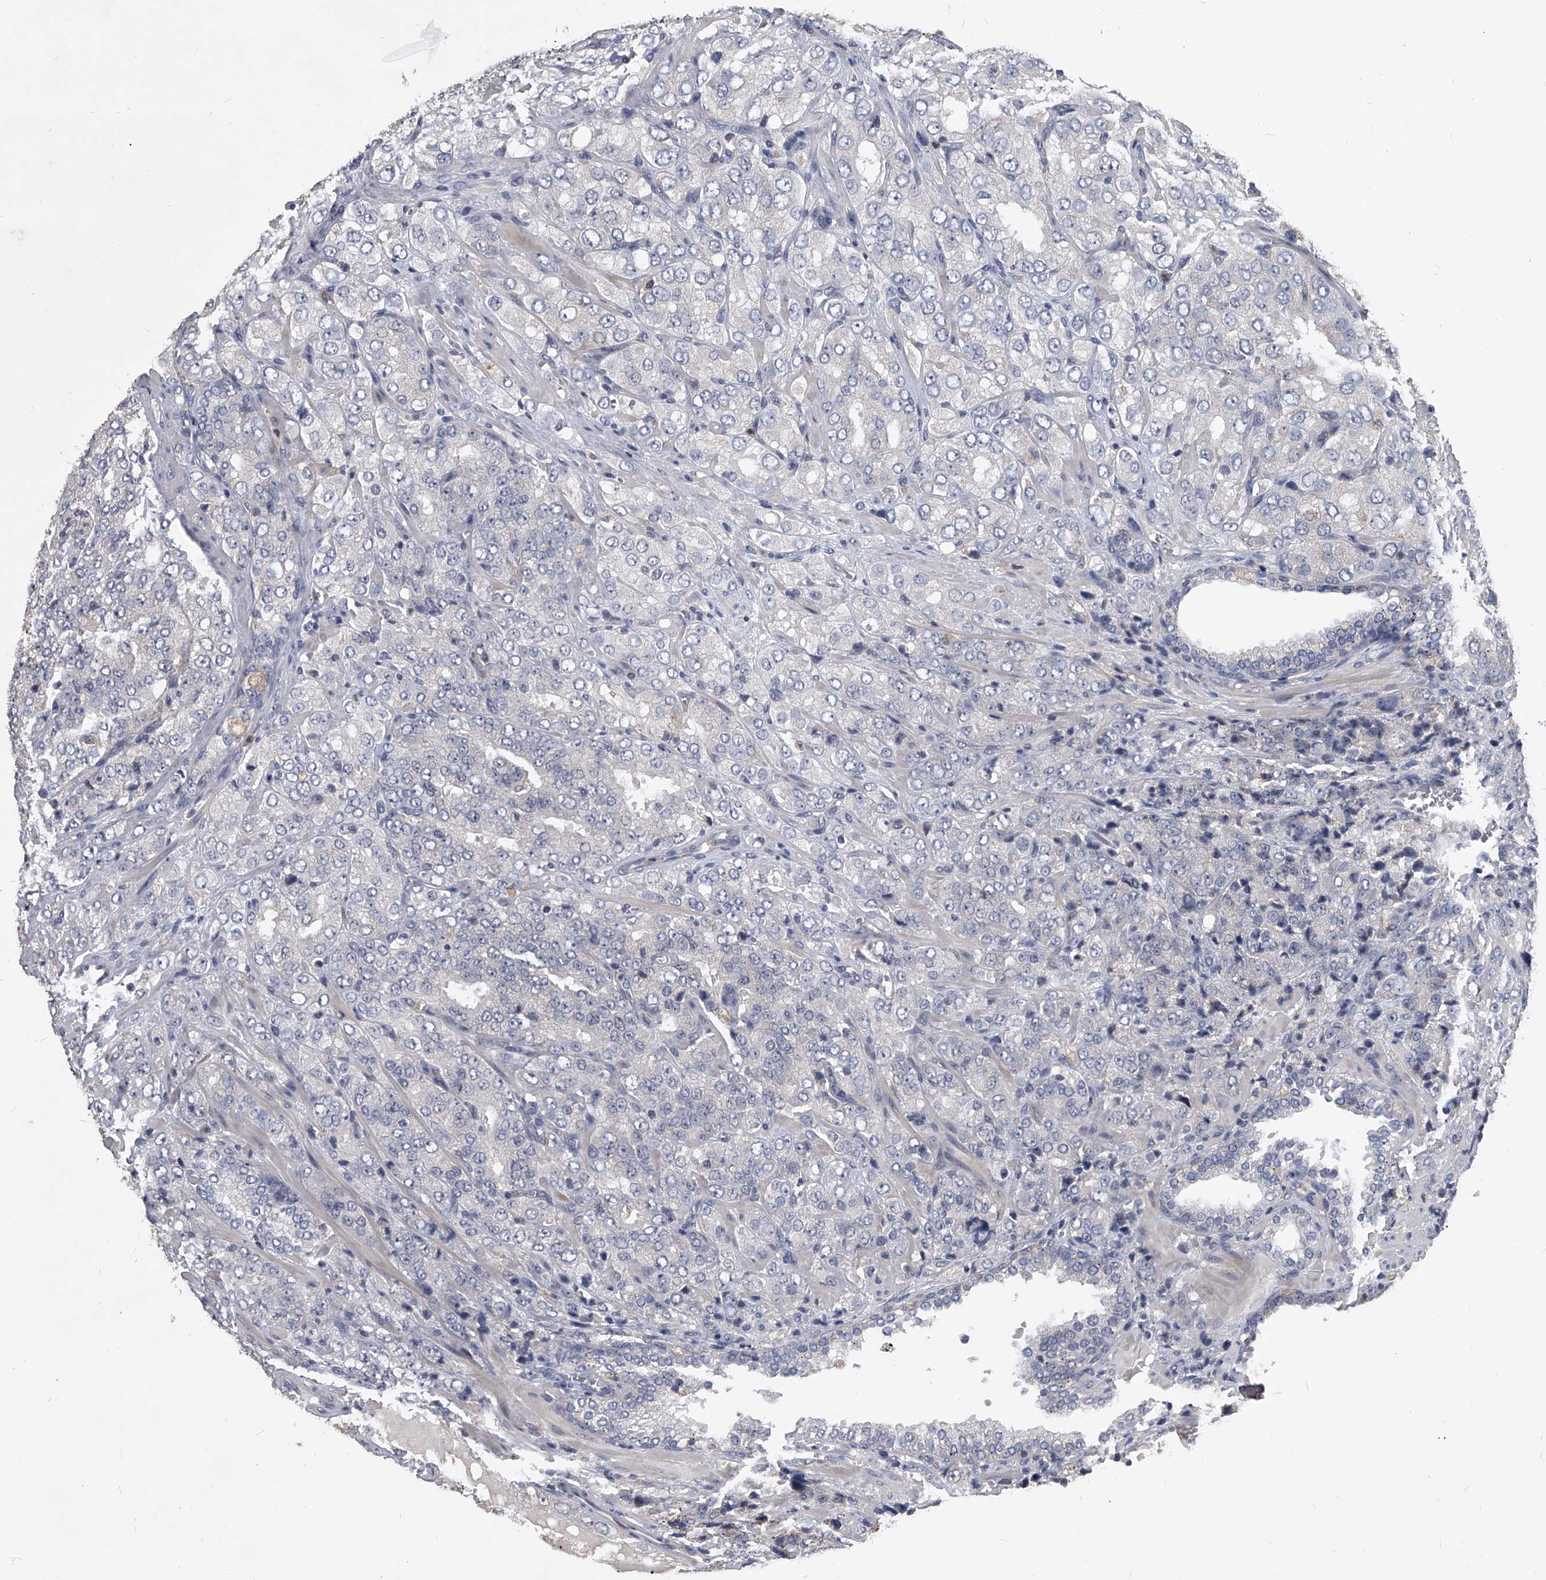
{"staining": {"intensity": "negative", "quantity": "none", "location": "none"}, "tissue": "prostate cancer", "cell_type": "Tumor cells", "image_type": "cancer", "snomed": [{"axis": "morphology", "description": "Adenocarcinoma, High grade"}, {"axis": "topography", "description": "Prostate"}], "caption": "A high-resolution micrograph shows immunohistochemistry (IHC) staining of prostate cancer, which demonstrates no significant staining in tumor cells. (DAB immunohistochemistry (IHC) with hematoxylin counter stain).", "gene": "MAP4K3", "patient": {"sex": "male", "age": 58}}